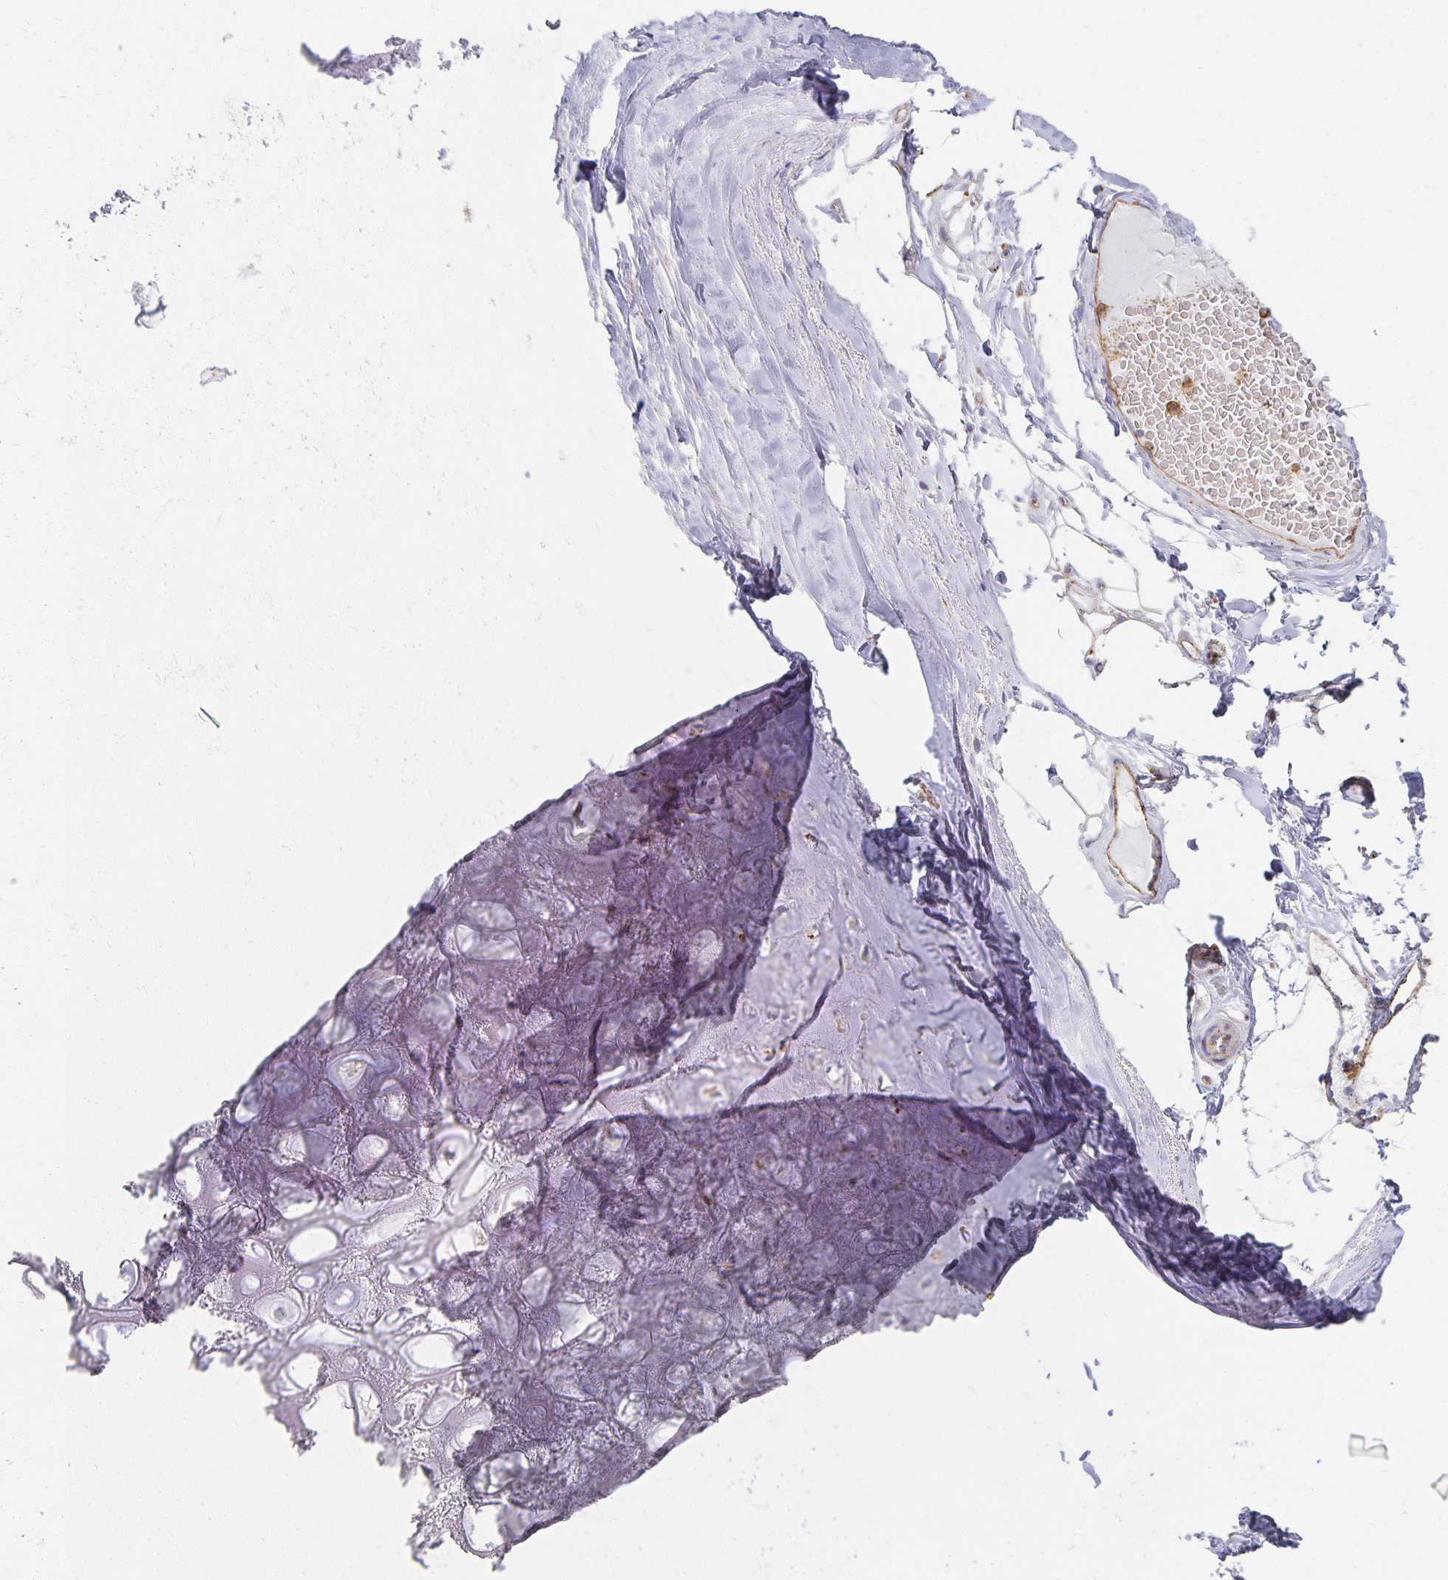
{"staining": {"intensity": "negative", "quantity": "none", "location": "none"}, "tissue": "adipose tissue", "cell_type": "Adipocytes", "image_type": "normal", "snomed": [{"axis": "morphology", "description": "Normal tissue, NOS"}, {"axis": "topography", "description": "Lymph node"}, {"axis": "topography", "description": "Cartilage tissue"}, {"axis": "topography", "description": "Nasopharynx"}], "caption": "Adipose tissue was stained to show a protein in brown. There is no significant staining in adipocytes. The staining is performed using DAB brown chromogen with nuclei counter-stained in using hematoxylin.", "gene": "TAAR1", "patient": {"sex": "male", "age": 63}}